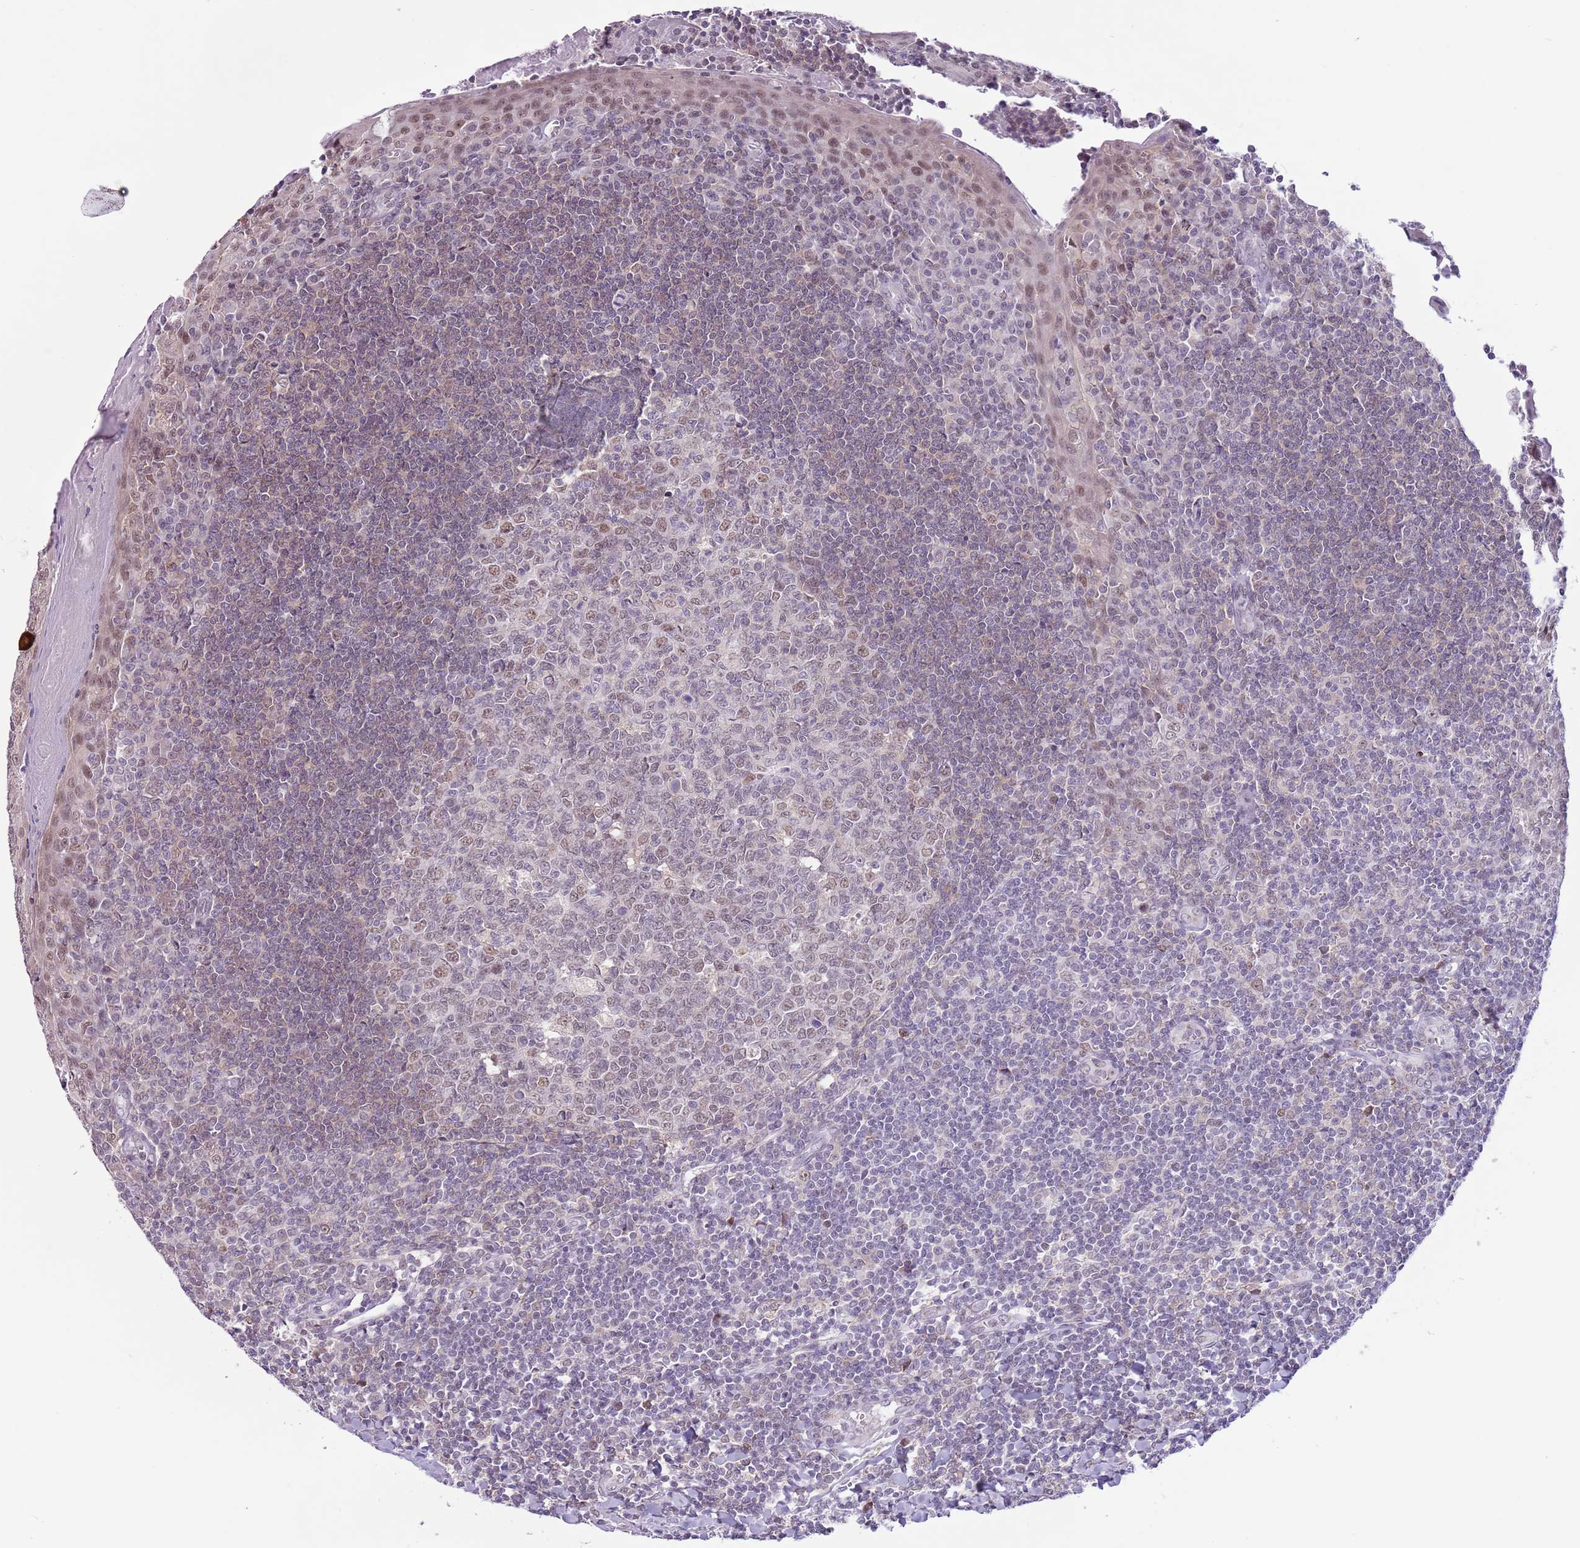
{"staining": {"intensity": "moderate", "quantity": "<25%", "location": "nuclear"}, "tissue": "tonsil", "cell_type": "Germinal center cells", "image_type": "normal", "snomed": [{"axis": "morphology", "description": "Normal tissue, NOS"}, {"axis": "topography", "description": "Tonsil"}], "caption": "Immunohistochemistry image of benign tonsil: tonsil stained using immunohistochemistry (IHC) exhibits low levels of moderate protein expression localized specifically in the nuclear of germinal center cells, appearing as a nuclear brown color.", "gene": "ZNF576", "patient": {"sex": "male", "age": 27}}